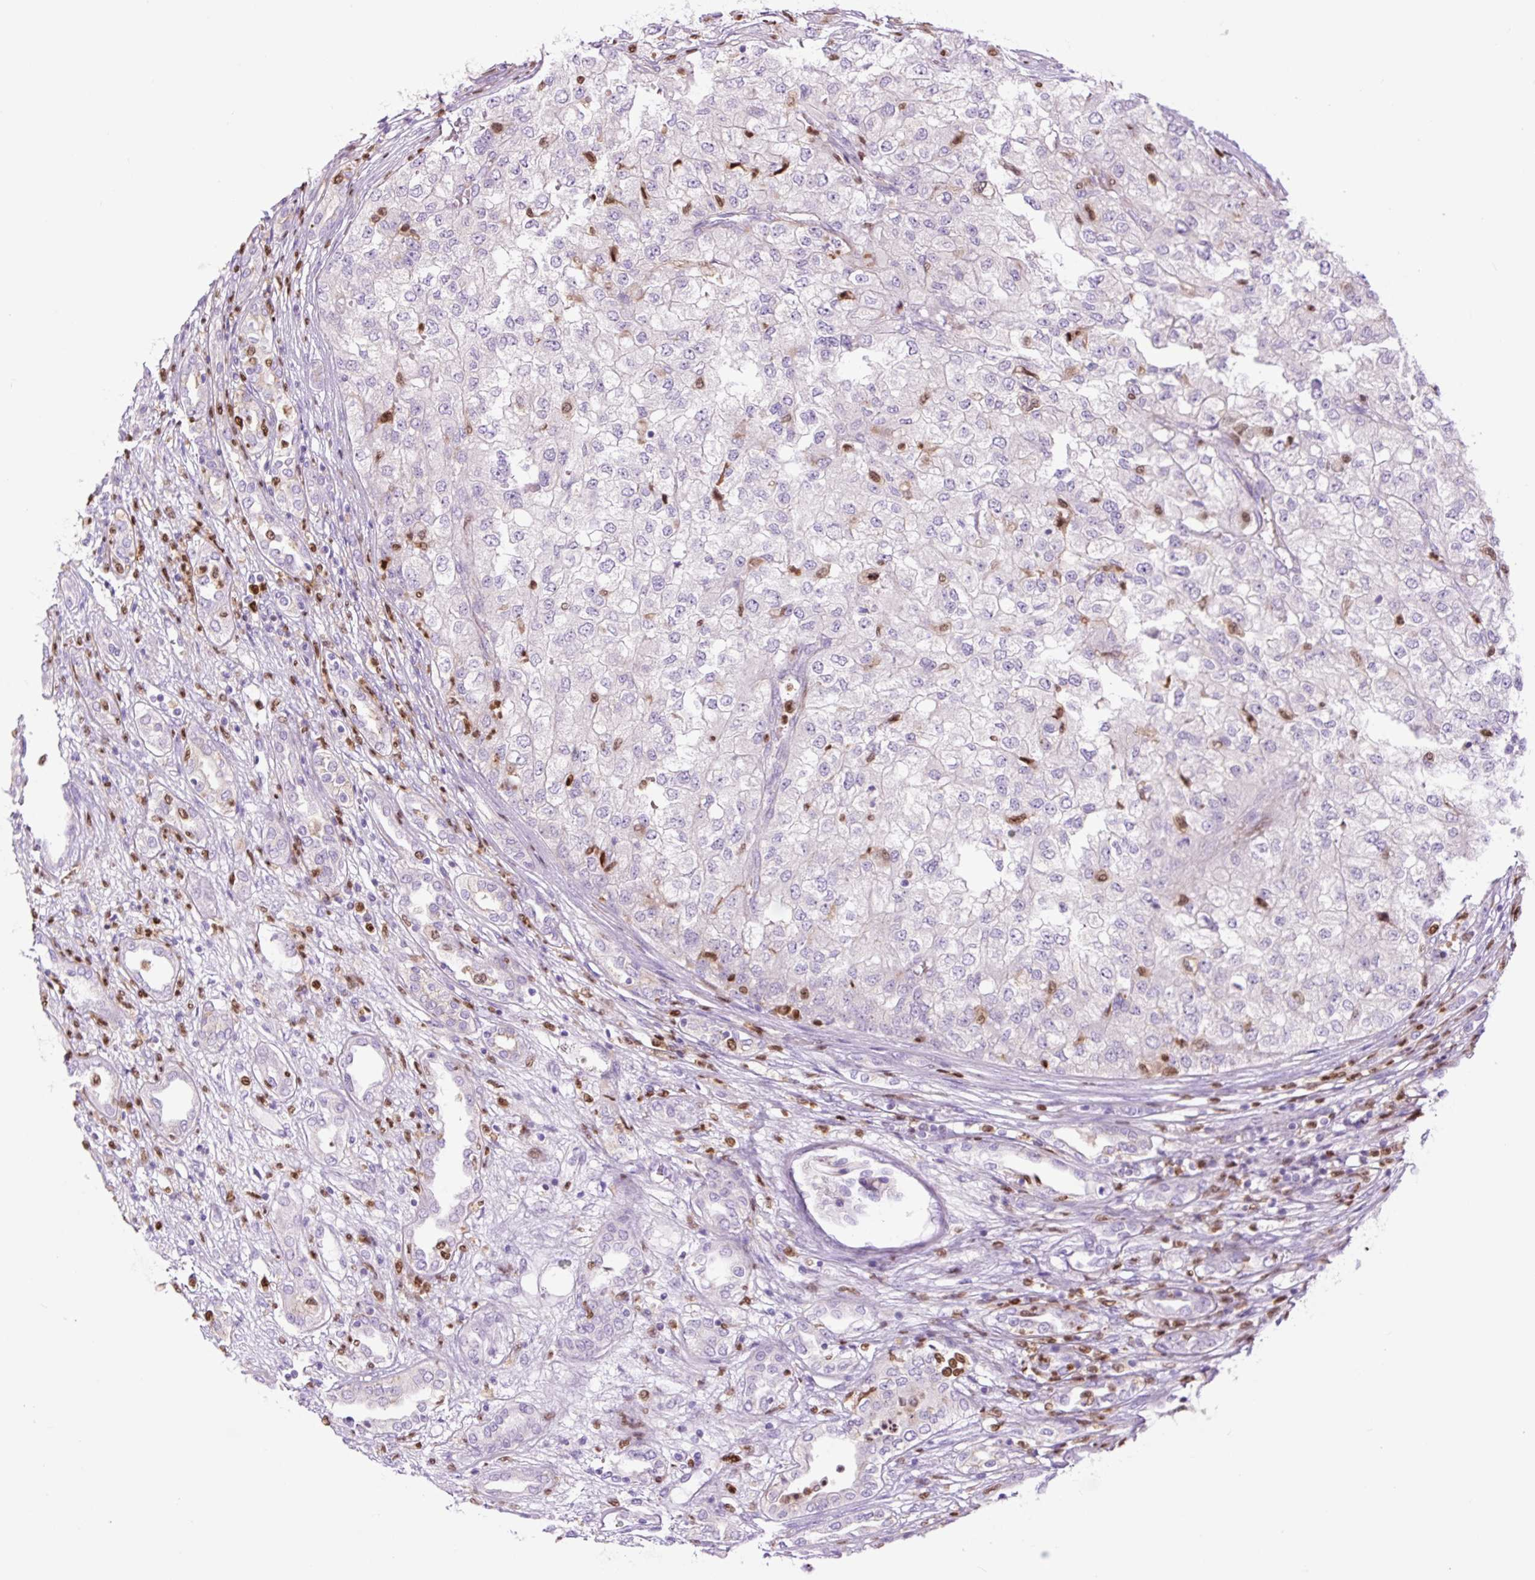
{"staining": {"intensity": "negative", "quantity": "none", "location": "none"}, "tissue": "renal cancer", "cell_type": "Tumor cells", "image_type": "cancer", "snomed": [{"axis": "morphology", "description": "Adenocarcinoma, NOS"}, {"axis": "topography", "description": "Kidney"}], "caption": "Immunohistochemistry of adenocarcinoma (renal) demonstrates no expression in tumor cells.", "gene": "SPI1", "patient": {"sex": "female", "age": 54}}